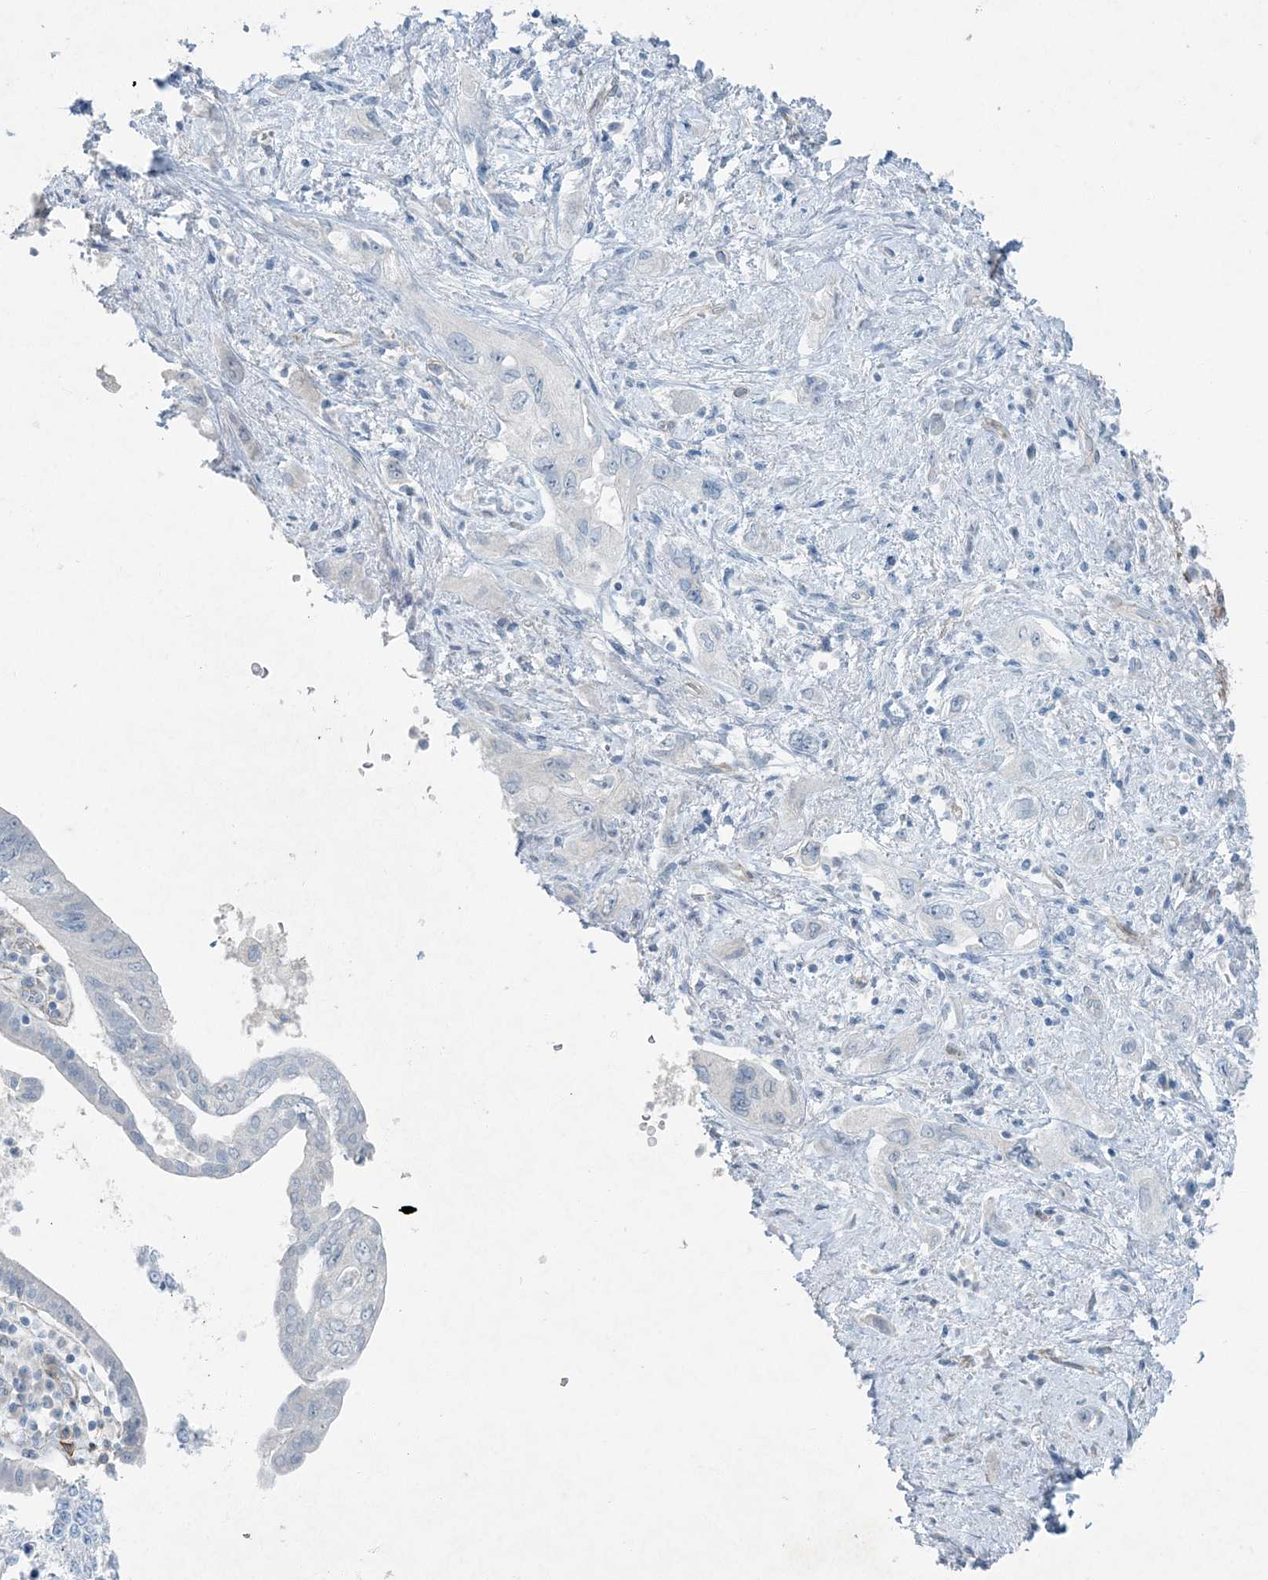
{"staining": {"intensity": "negative", "quantity": "none", "location": "none"}, "tissue": "pancreatic cancer", "cell_type": "Tumor cells", "image_type": "cancer", "snomed": [{"axis": "morphology", "description": "Adenocarcinoma, NOS"}, {"axis": "topography", "description": "Pancreas"}], "caption": "DAB immunohistochemical staining of human pancreatic cancer (adenocarcinoma) displays no significant expression in tumor cells.", "gene": "PGM5", "patient": {"sex": "female", "age": 73}}